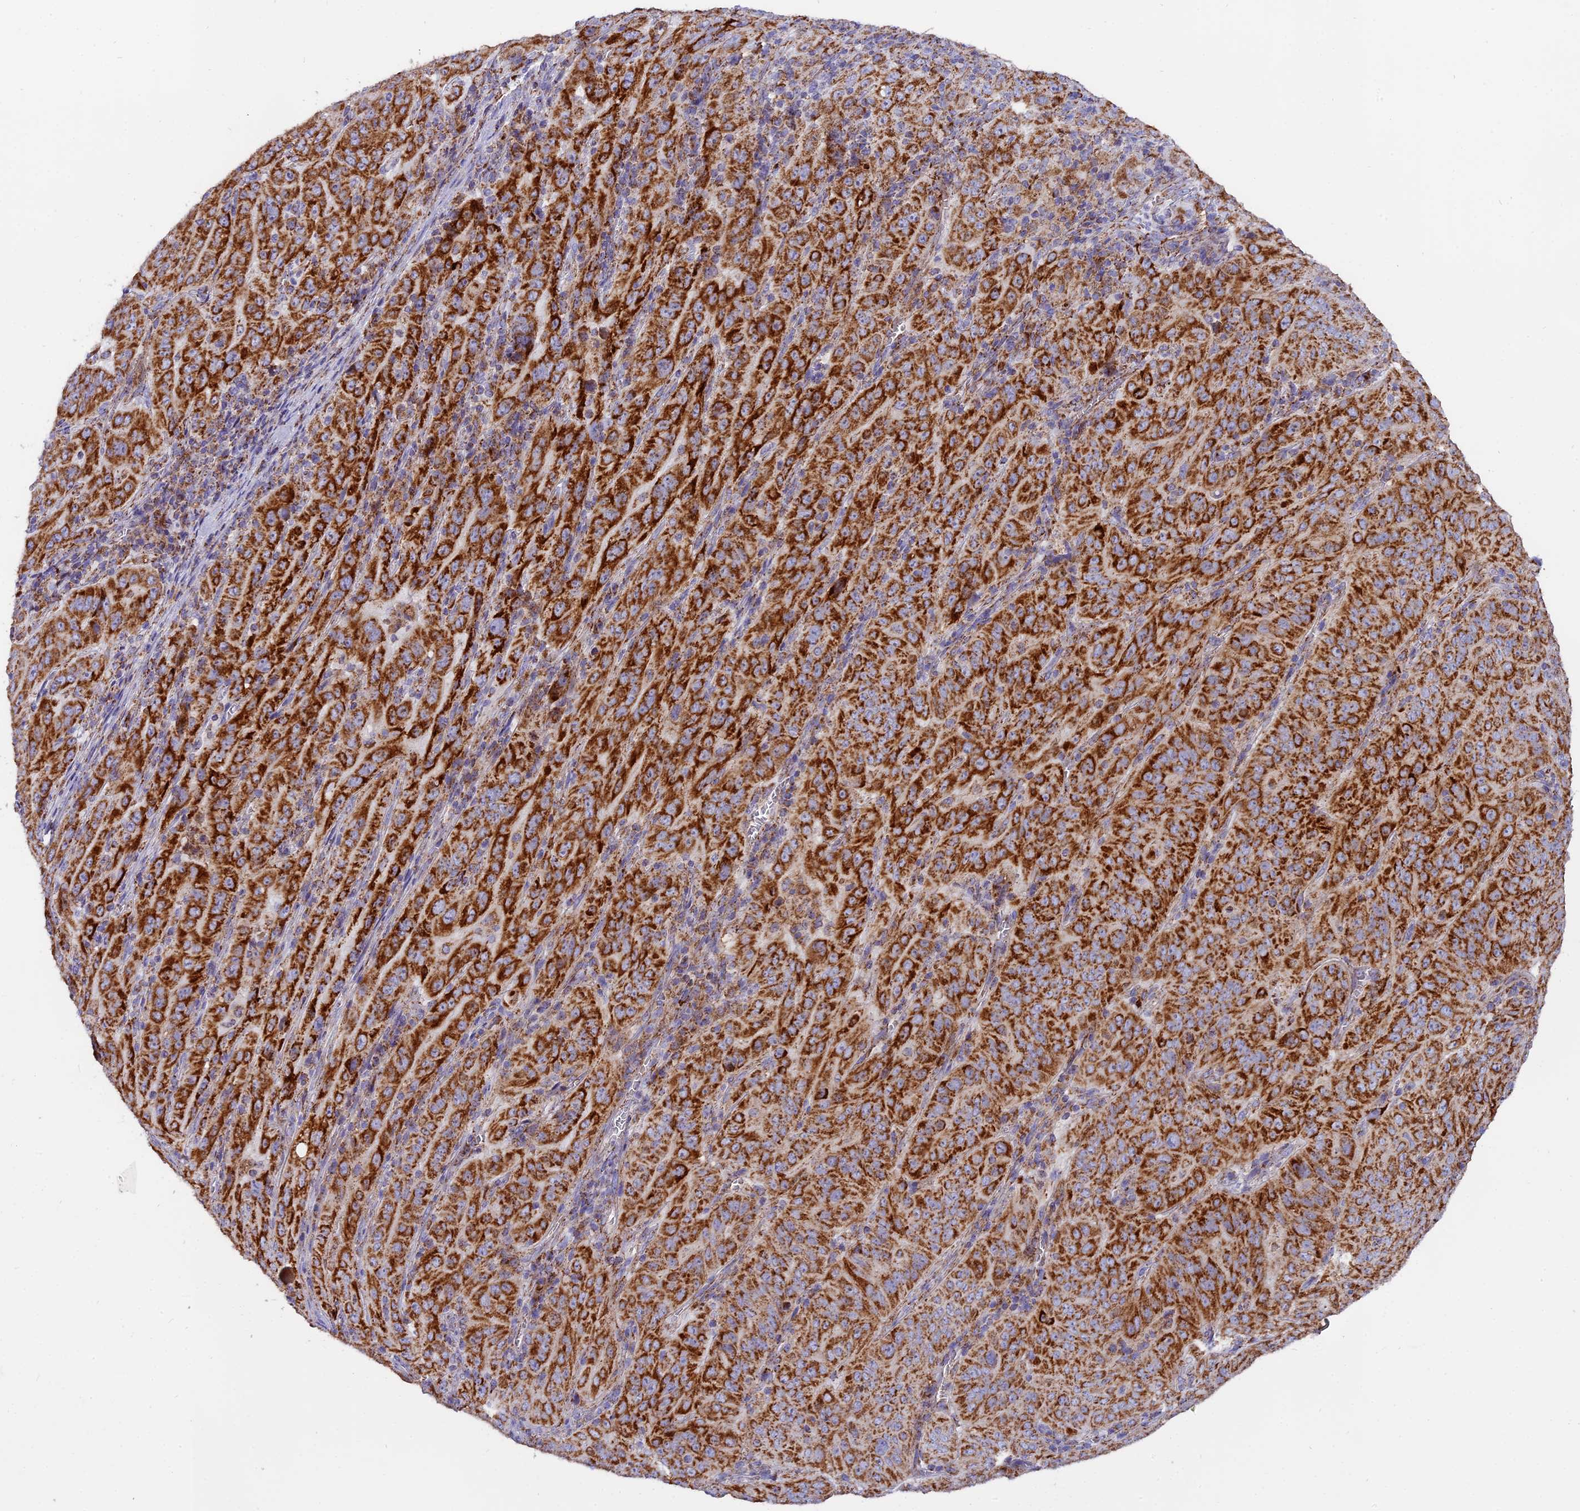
{"staining": {"intensity": "strong", "quantity": ">75%", "location": "cytoplasmic/membranous"}, "tissue": "pancreatic cancer", "cell_type": "Tumor cells", "image_type": "cancer", "snomed": [{"axis": "morphology", "description": "Adenocarcinoma, NOS"}, {"axis": "topography", "description": "Pancreas"}], "caption": "A high-resolution photomicrograph shows IHC staining of pancreatic cancer, which reveals strong cytoplasmic/membranous expression in approximately >75% of tumor cells.", "gene": "MRPS34", "patient": {"sex": "male", "age": 63}}